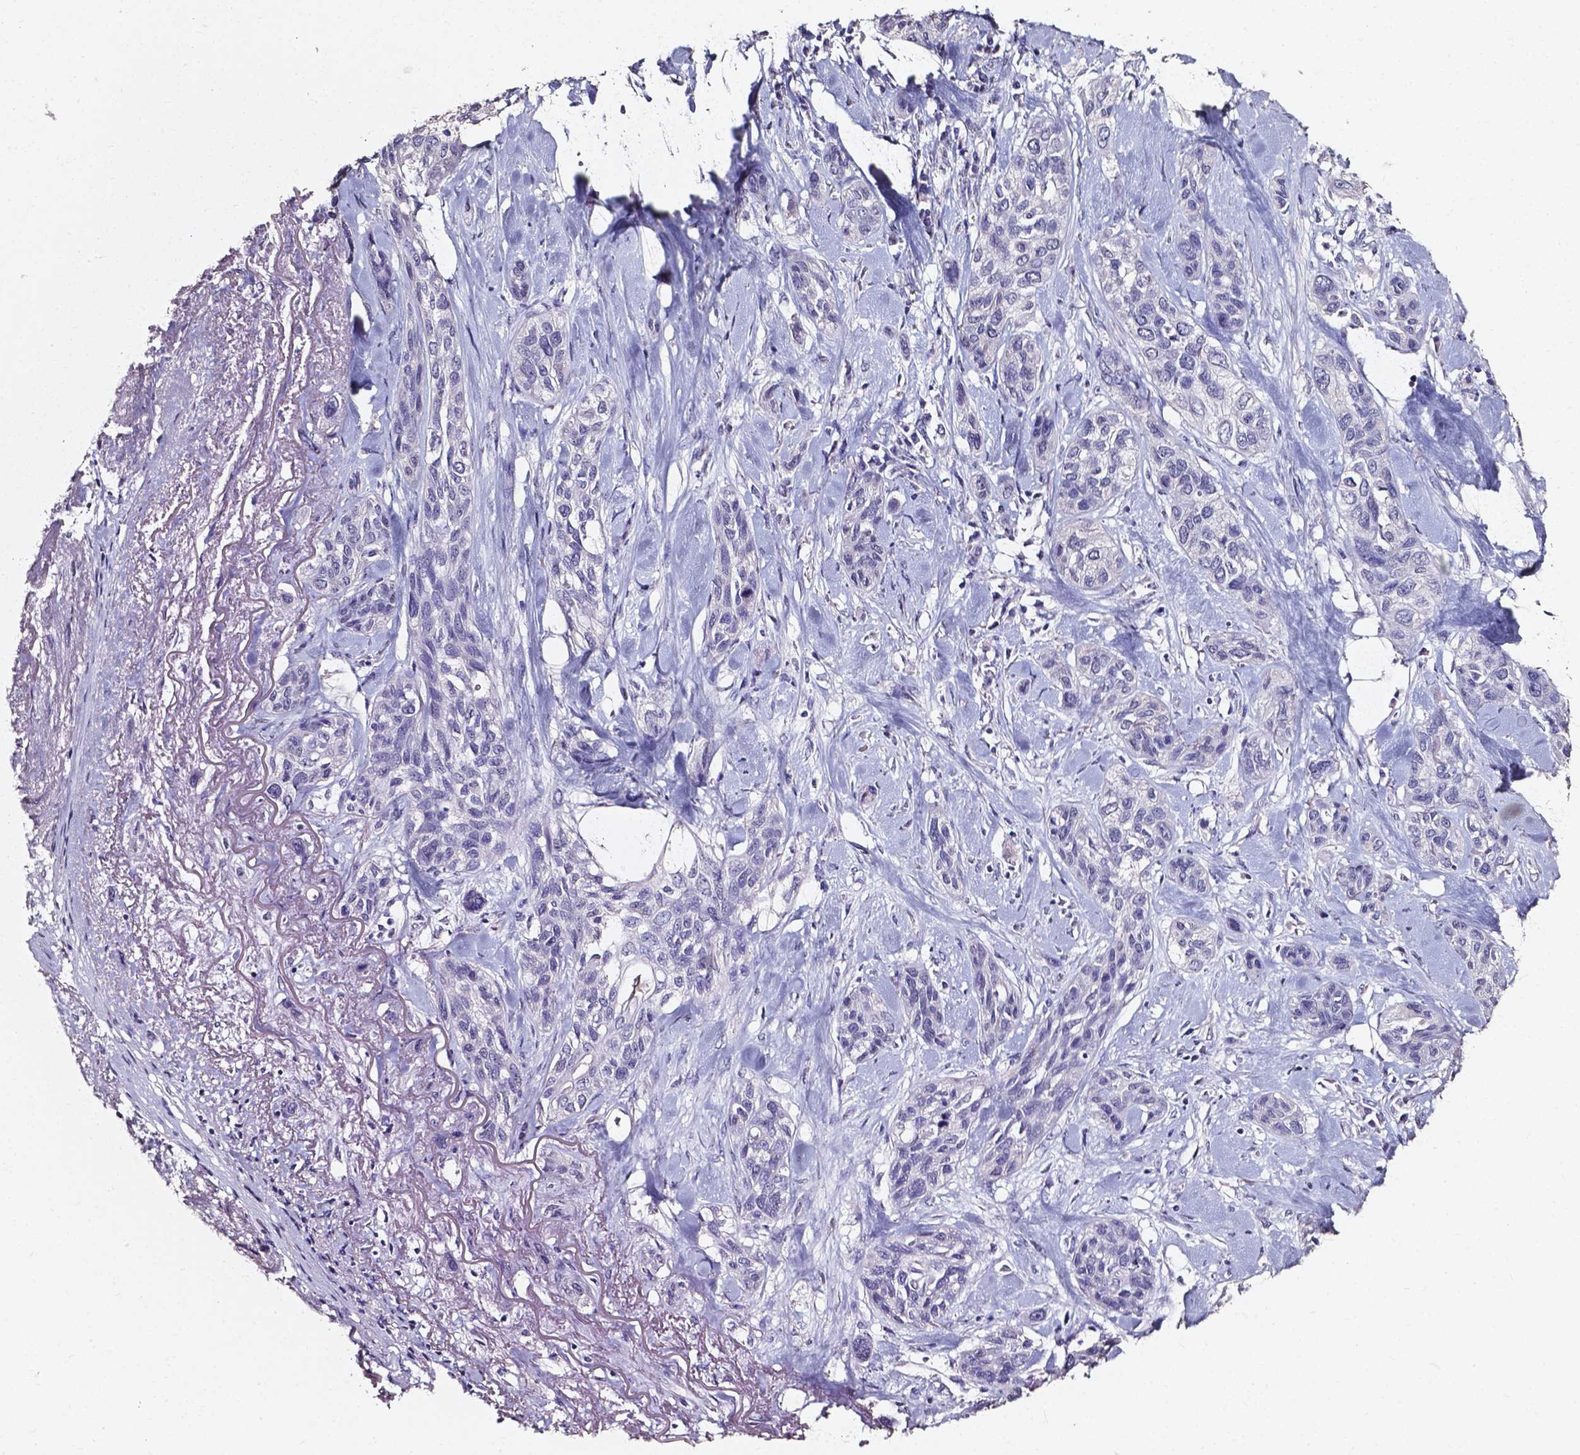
{"staining": {"intensity": "negative", "quantity": "none", "location": "none"}, "tissue": "lung cancer", "cell_type": "Tumor cells", "image_type": "cancer", "snomed": [{"axis": "morphology", "description": "Squamous cell carcinoma, NOS"}, {"axis": "topography", "description": "Lung"}], "caption": "DAB (3,3'-diaminobenzidine) immunohistochemical staining of human lung cancer shows no significant staining in tumor cells.", "gene": "AKR1B10", "patient": {"sex": "female", "age": 70}}